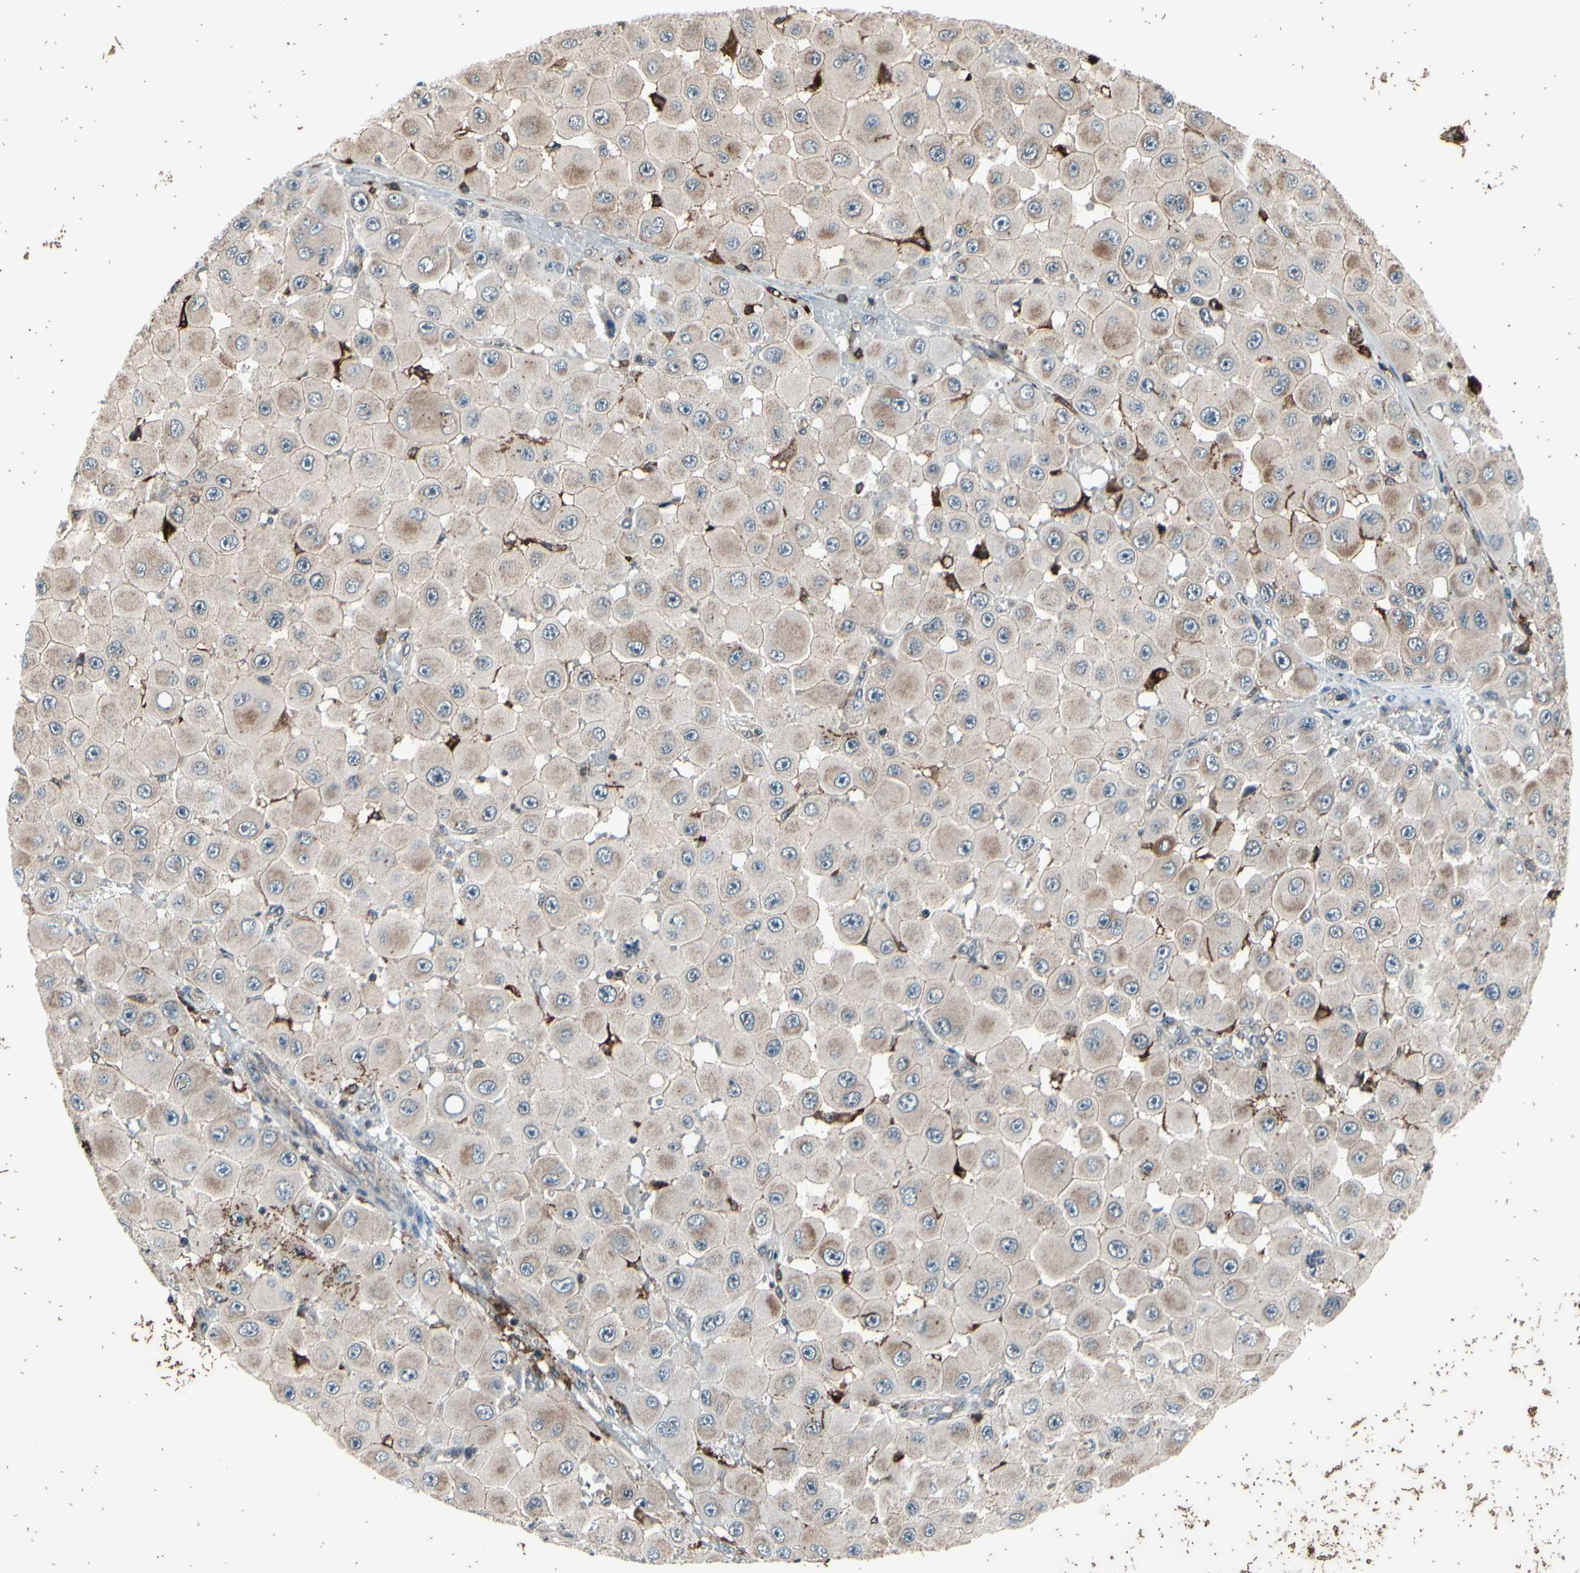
{"staining": {"intensity": "weak", "quantity": ">75%", "location": "cytoplasmic/membranous"}, "tissue": "melanoma", "cell_type": "Tumor cells", "image_type": "cancer", "snomed": [{"axis": "morphology", "description": "Malignant melanoma, NOS"}, {"axis": "topography", "description": "Skin"}], "caption": "Human malignant melanoma stained with a protein marker reveals weak staining in tumor cells.", "gene": "MBTPS2", "patient": {"sex": "female", "age": 81}}